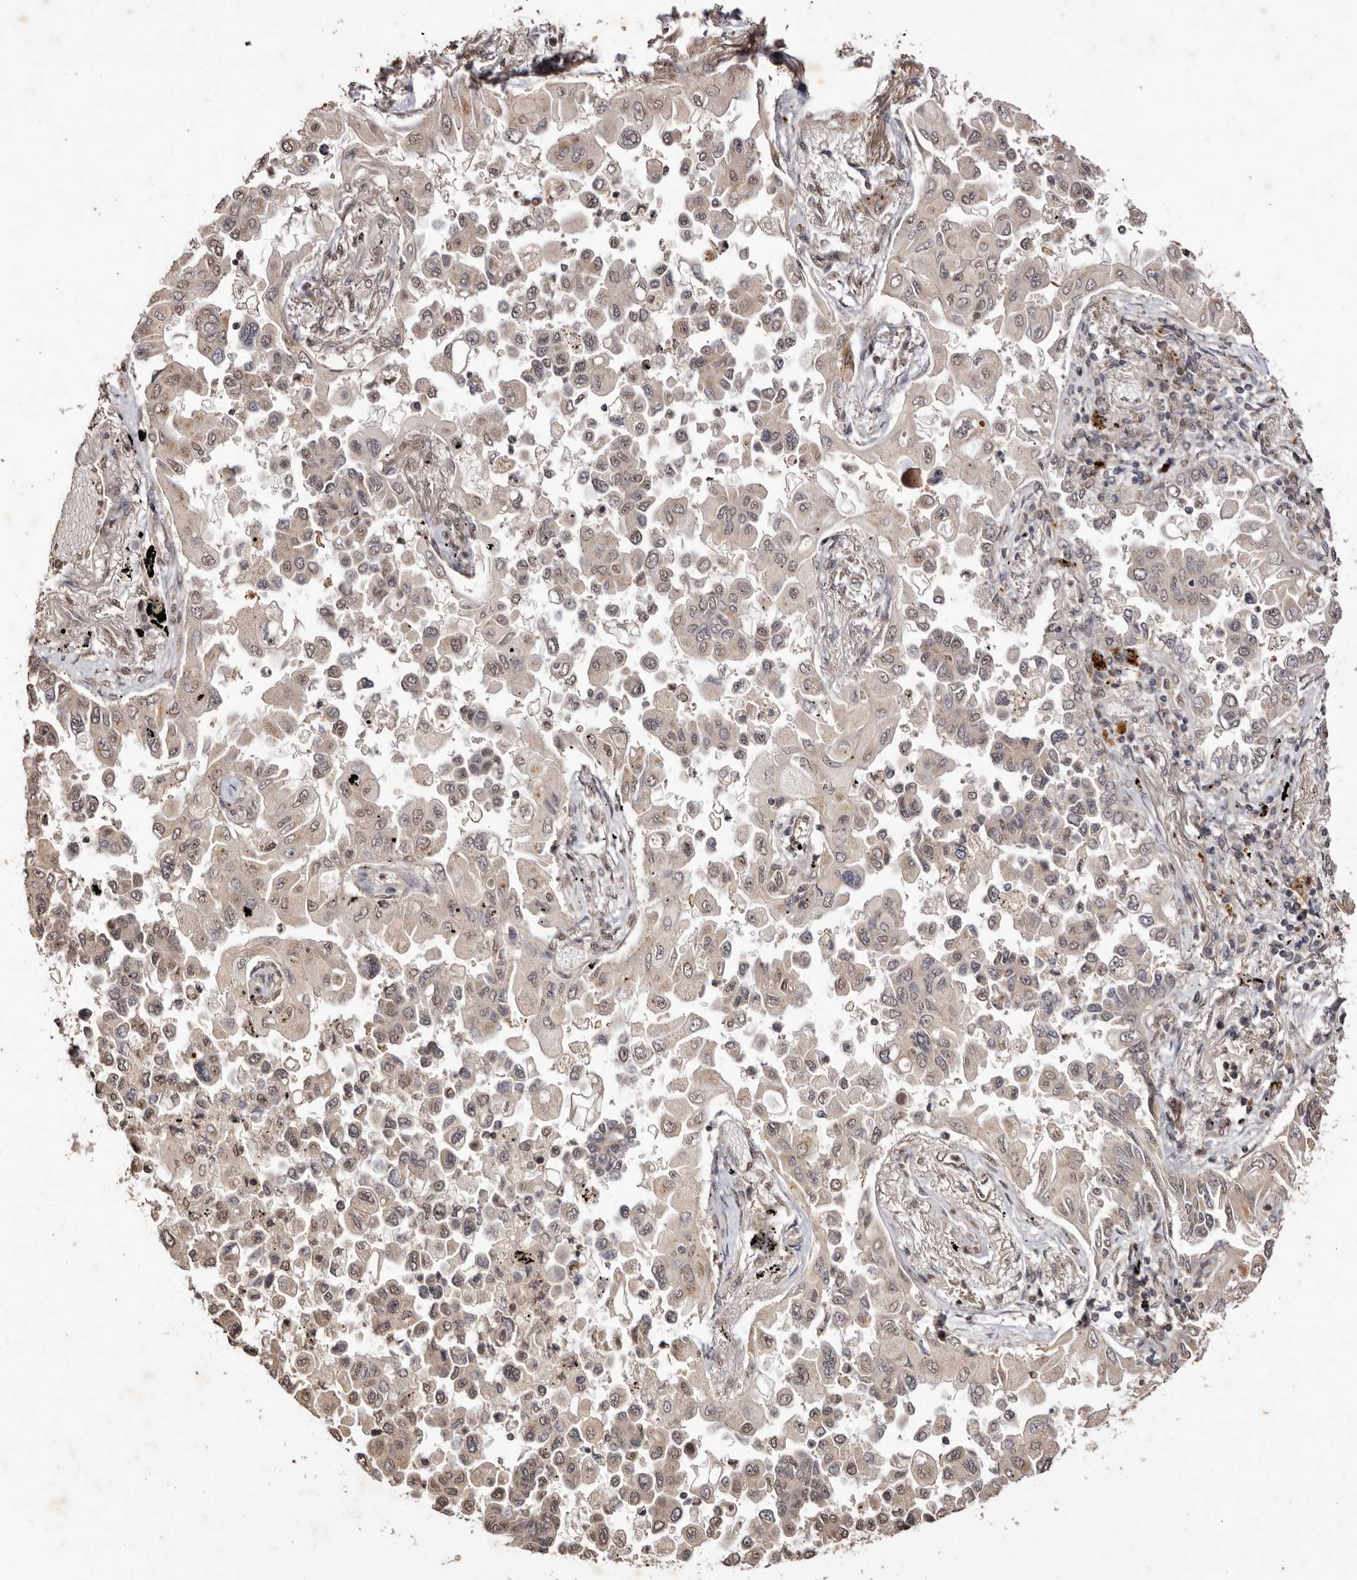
{"staining": {"intensity": "weak", "quantity": ">75%", "location": "cytoplasmic/membranous,nuclear"}, "tissue": "lung cancer", "cell_type": "Tumor cells", "image_type": "cancer", "snomed": [{"axis": "morphology", "description": "Adenocarcinoma, NOS"}, {"axis": "topography", "description": "Lung"}], "caption": "Lung cancer (adenocarcinoma) stained with immunohistochemistry (IHC) shows weak cytoplasmic/membranous and nuclear staining in about >75% of tumor cells.", "gene": "NOTCH1", "patient": {"sex": "female", "age": 67}}